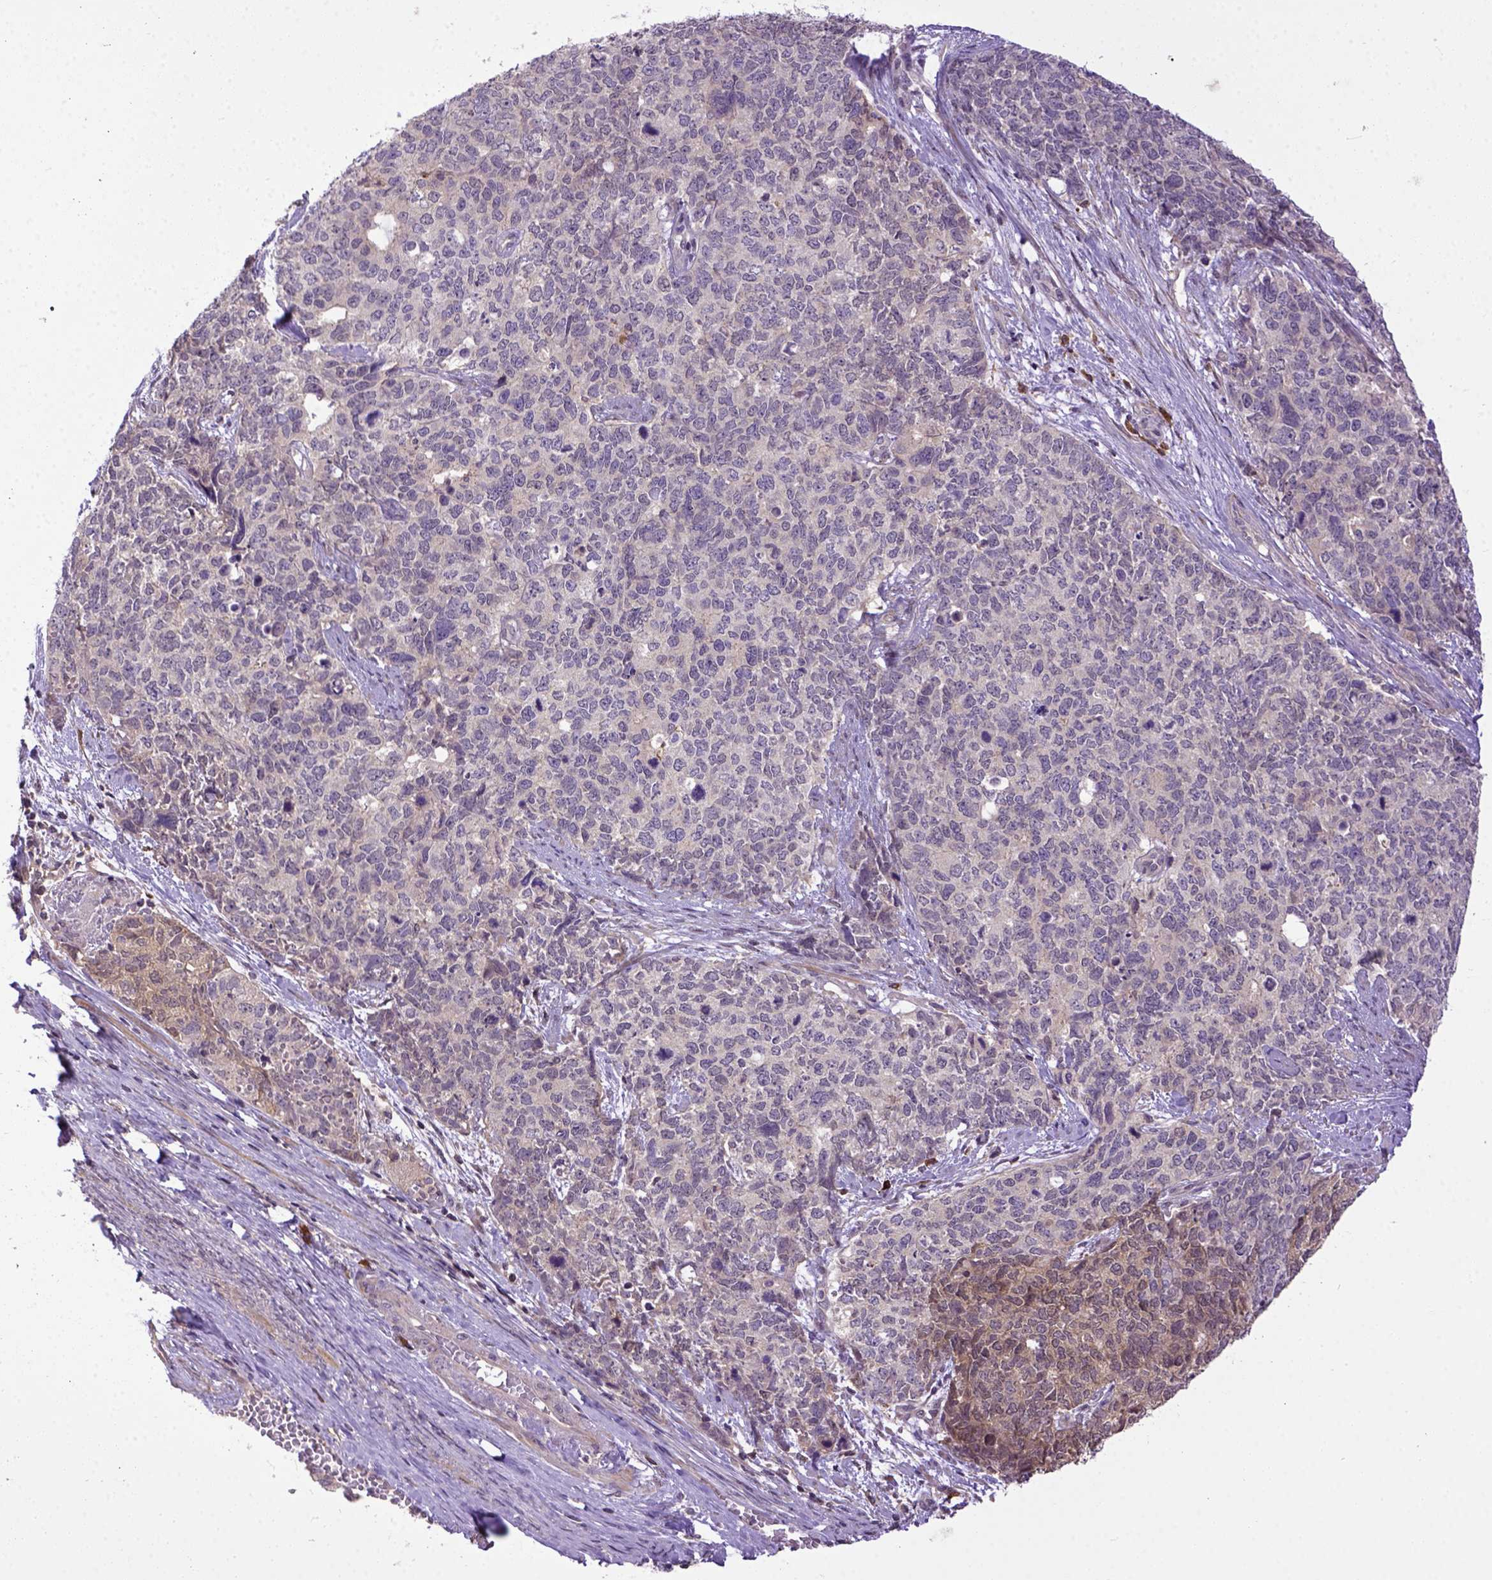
{"staining": {"intensity": "moderate", "quantity": "25%-75%", "location": "cytoplasmic/membranous"}, "tissue": "cervical cancer", "cell_type": "Tumor cells", "image_type": "cancer", "snomed": [{"axis": "morphology", "description": "Squamous cell carcinoma, NOS"}, {"axis": "topography", "description": "Cervix"}], "caption": "Brown immunohistochemical staining in human cervical squamous cell carcinoma displays moderate cytoplasmic/membranous expression in approximately 25%-75% of tumor cells.", "gene": "CPNE1", "patient": {"sex": "female", "age": 63}}